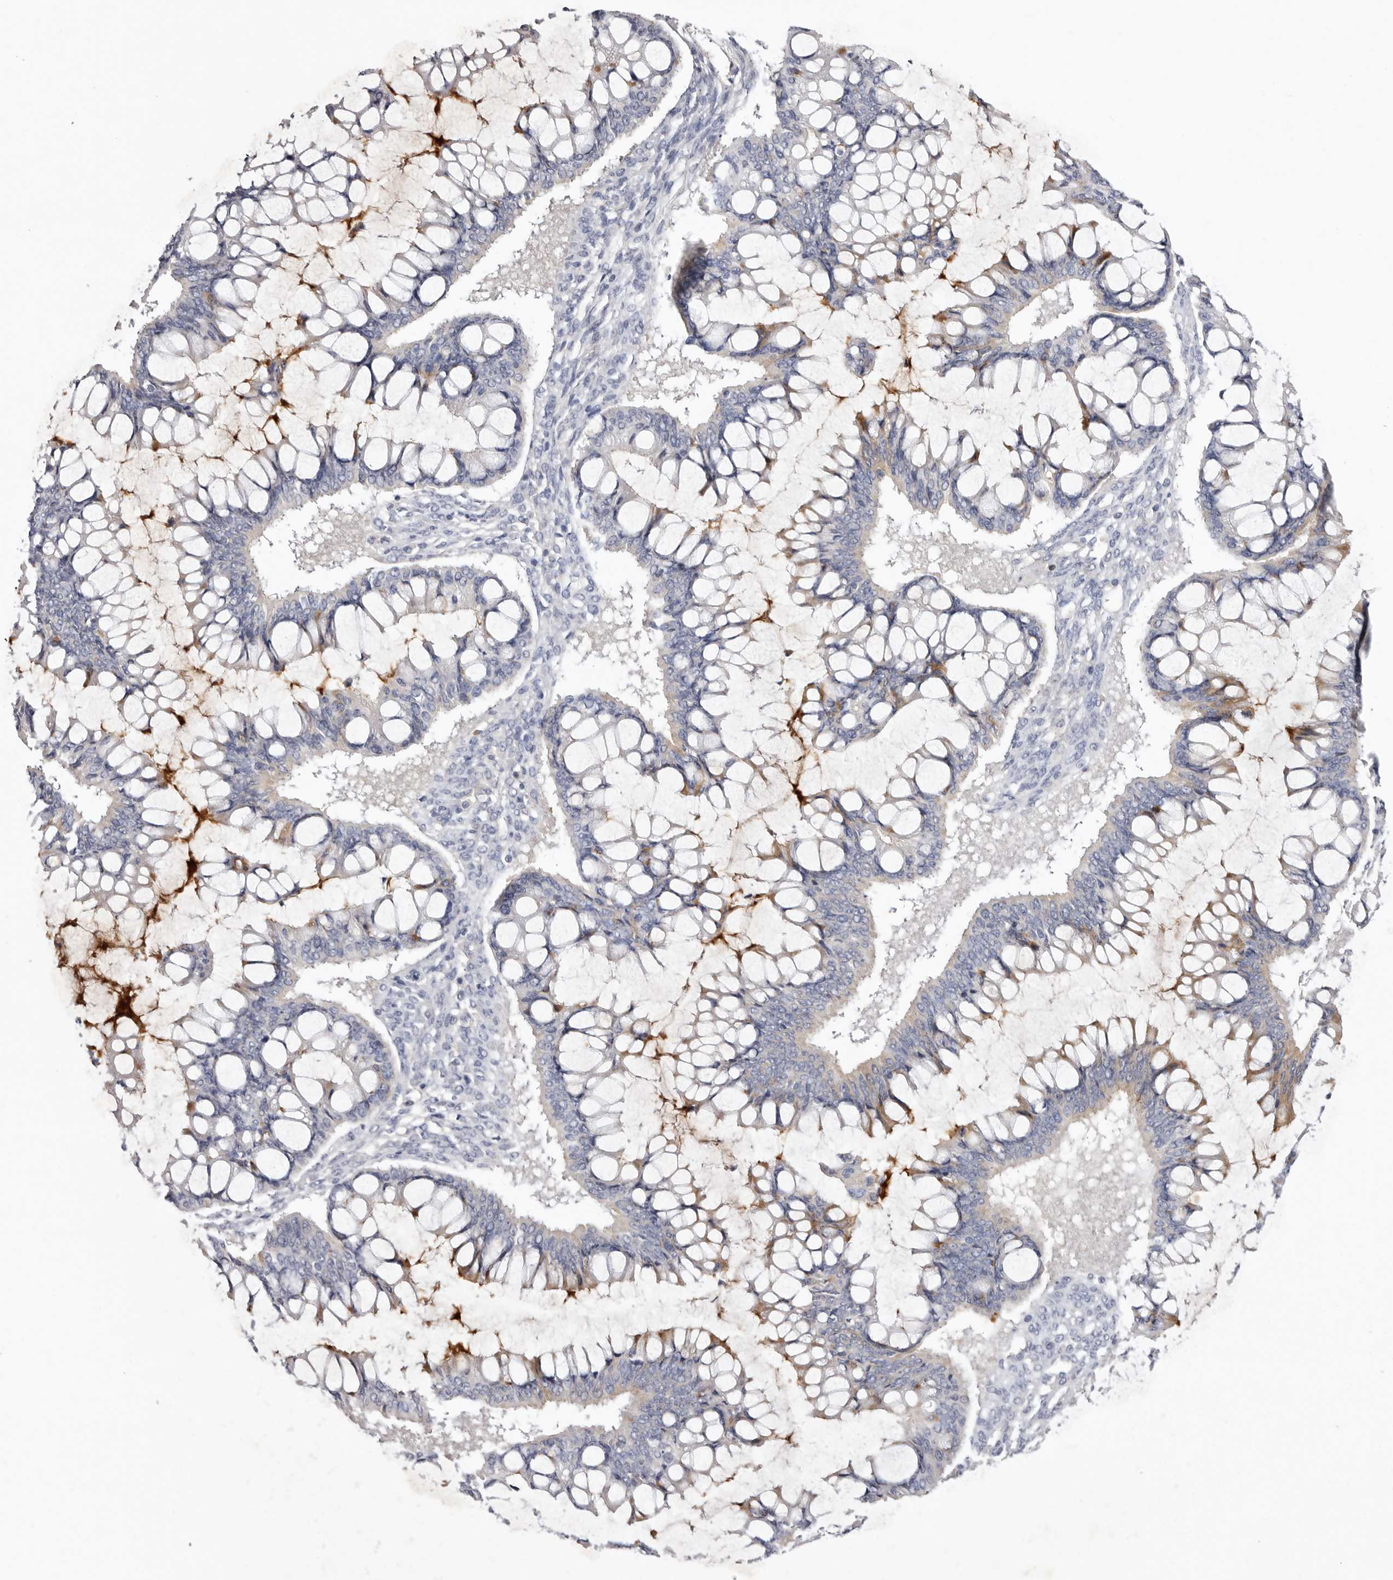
{"staining": {"intensity": "moderate", "quantity": "<25%", "location": "cytoplasmic/membranous"}, "tissue": "ovarian cancer", "cell_type": "Tumor cells", "image_type": "cancer", "snomed": [{"axis": "morphology", "description": "Cystadenocarcinoma, mucinous, NOS"}, {"axis": "topography", "description": "Ovary"}], "caption": "Ovarian mucinous cystadenocarcinoma stained for a protein (brown) demonstrates moderate cytoplasmic/membranous positive staining in about <25% of tumor cells.", "gene": "S1PR5", "patient": {"sex": "female", "age": 73}}